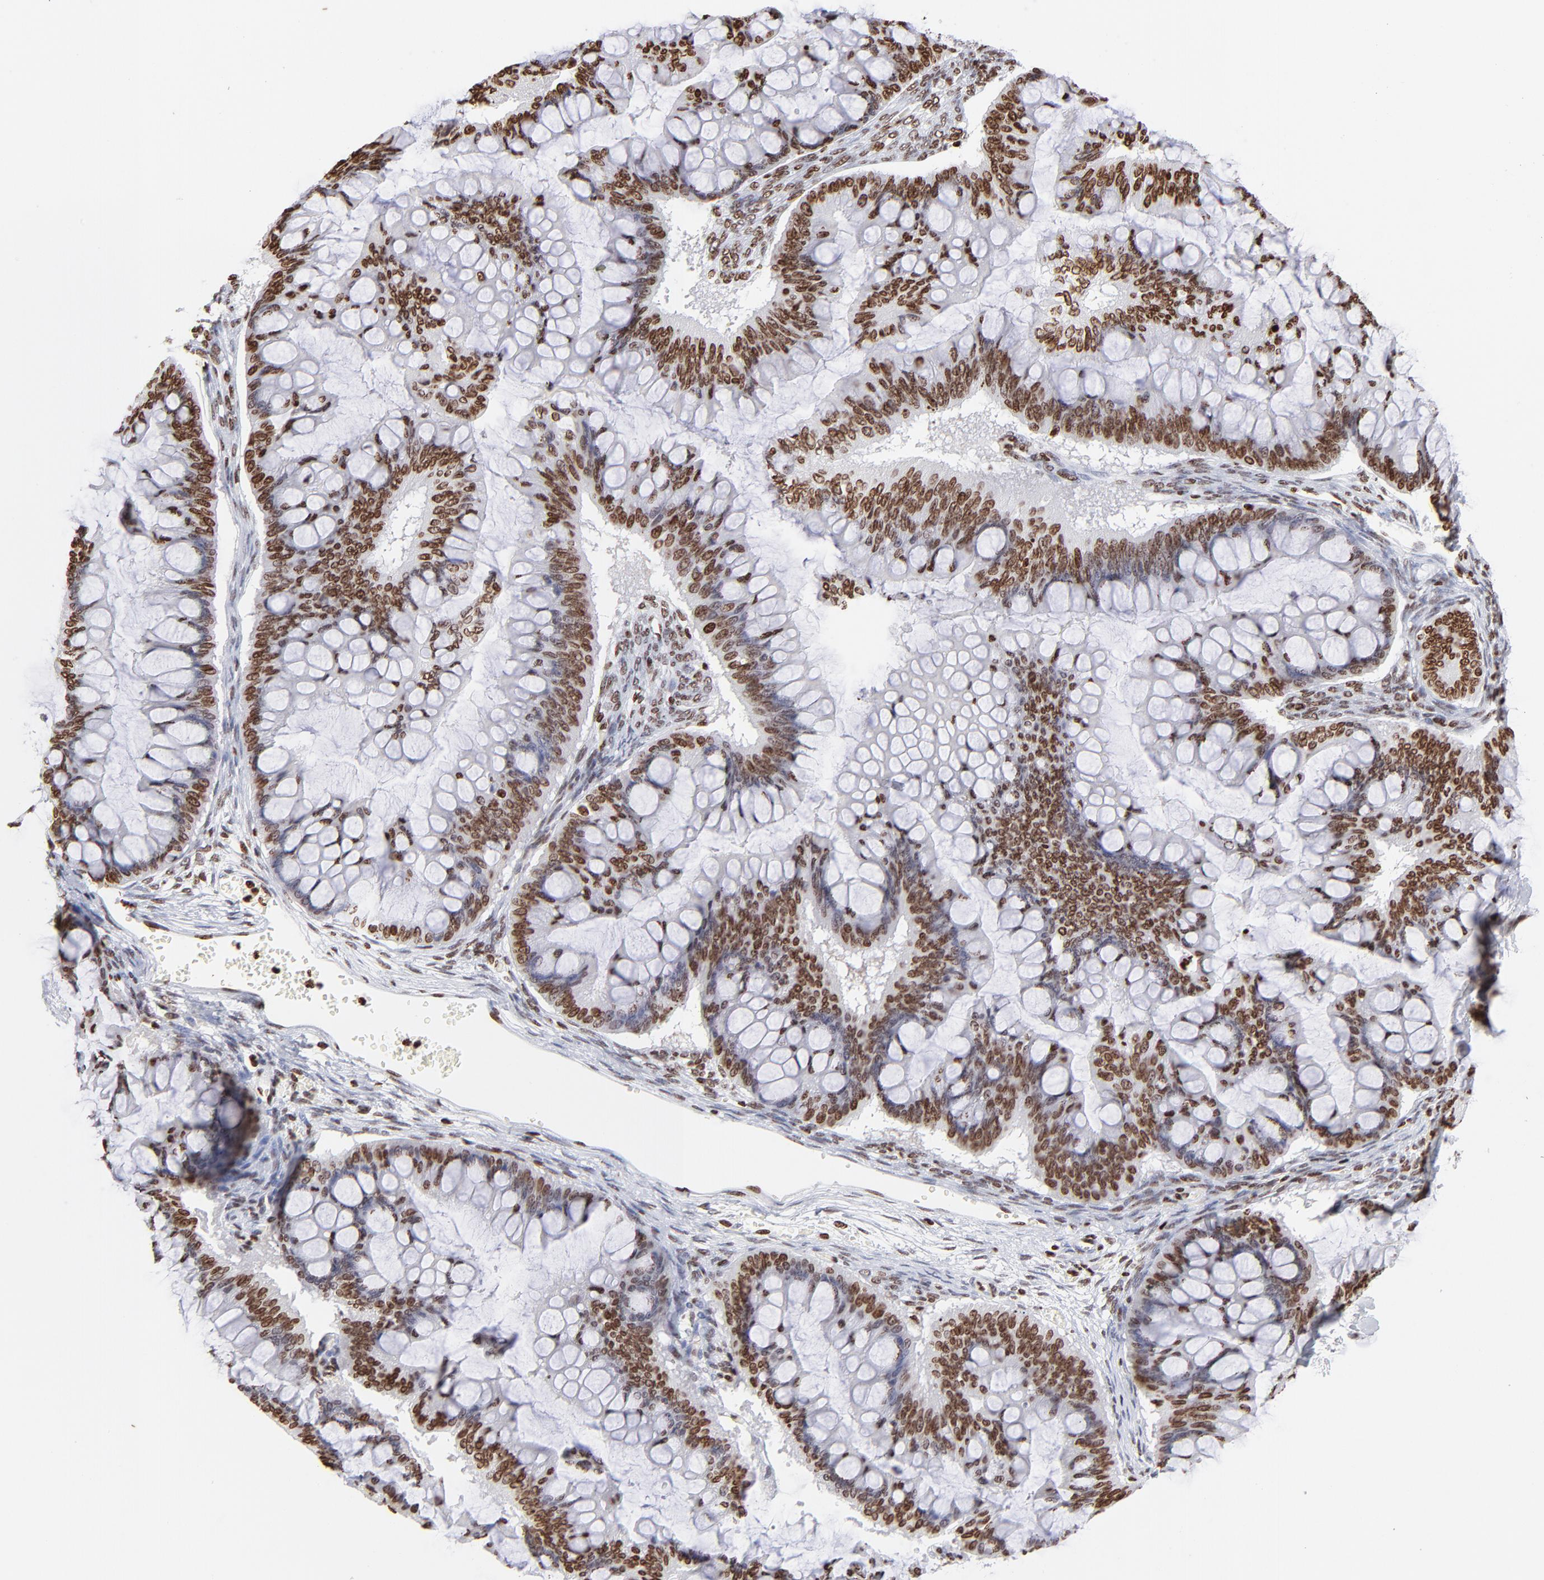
{"staining": {"intensity": "moderate", "quantity": ">75%", "location": "nuclear"}, "tissue": "ovarian cancer", "cell_type": "Tumor cells", "image_type": "cancer", "snomed": [{"axis": "morphology", "description": "Cystadenocarcinoma, mucinous, NOS"}, {"axis": "topography", "description": "Ovary"}], "caption": "This is an image of immunohistochemistry staining of ovarian cancer (mucinous cystadenocarcinoma), which shows moderate positivity in the nuclear of tumor cells.", "gene": "RTL4", "patient": {"sex": "female", "age": 73}}